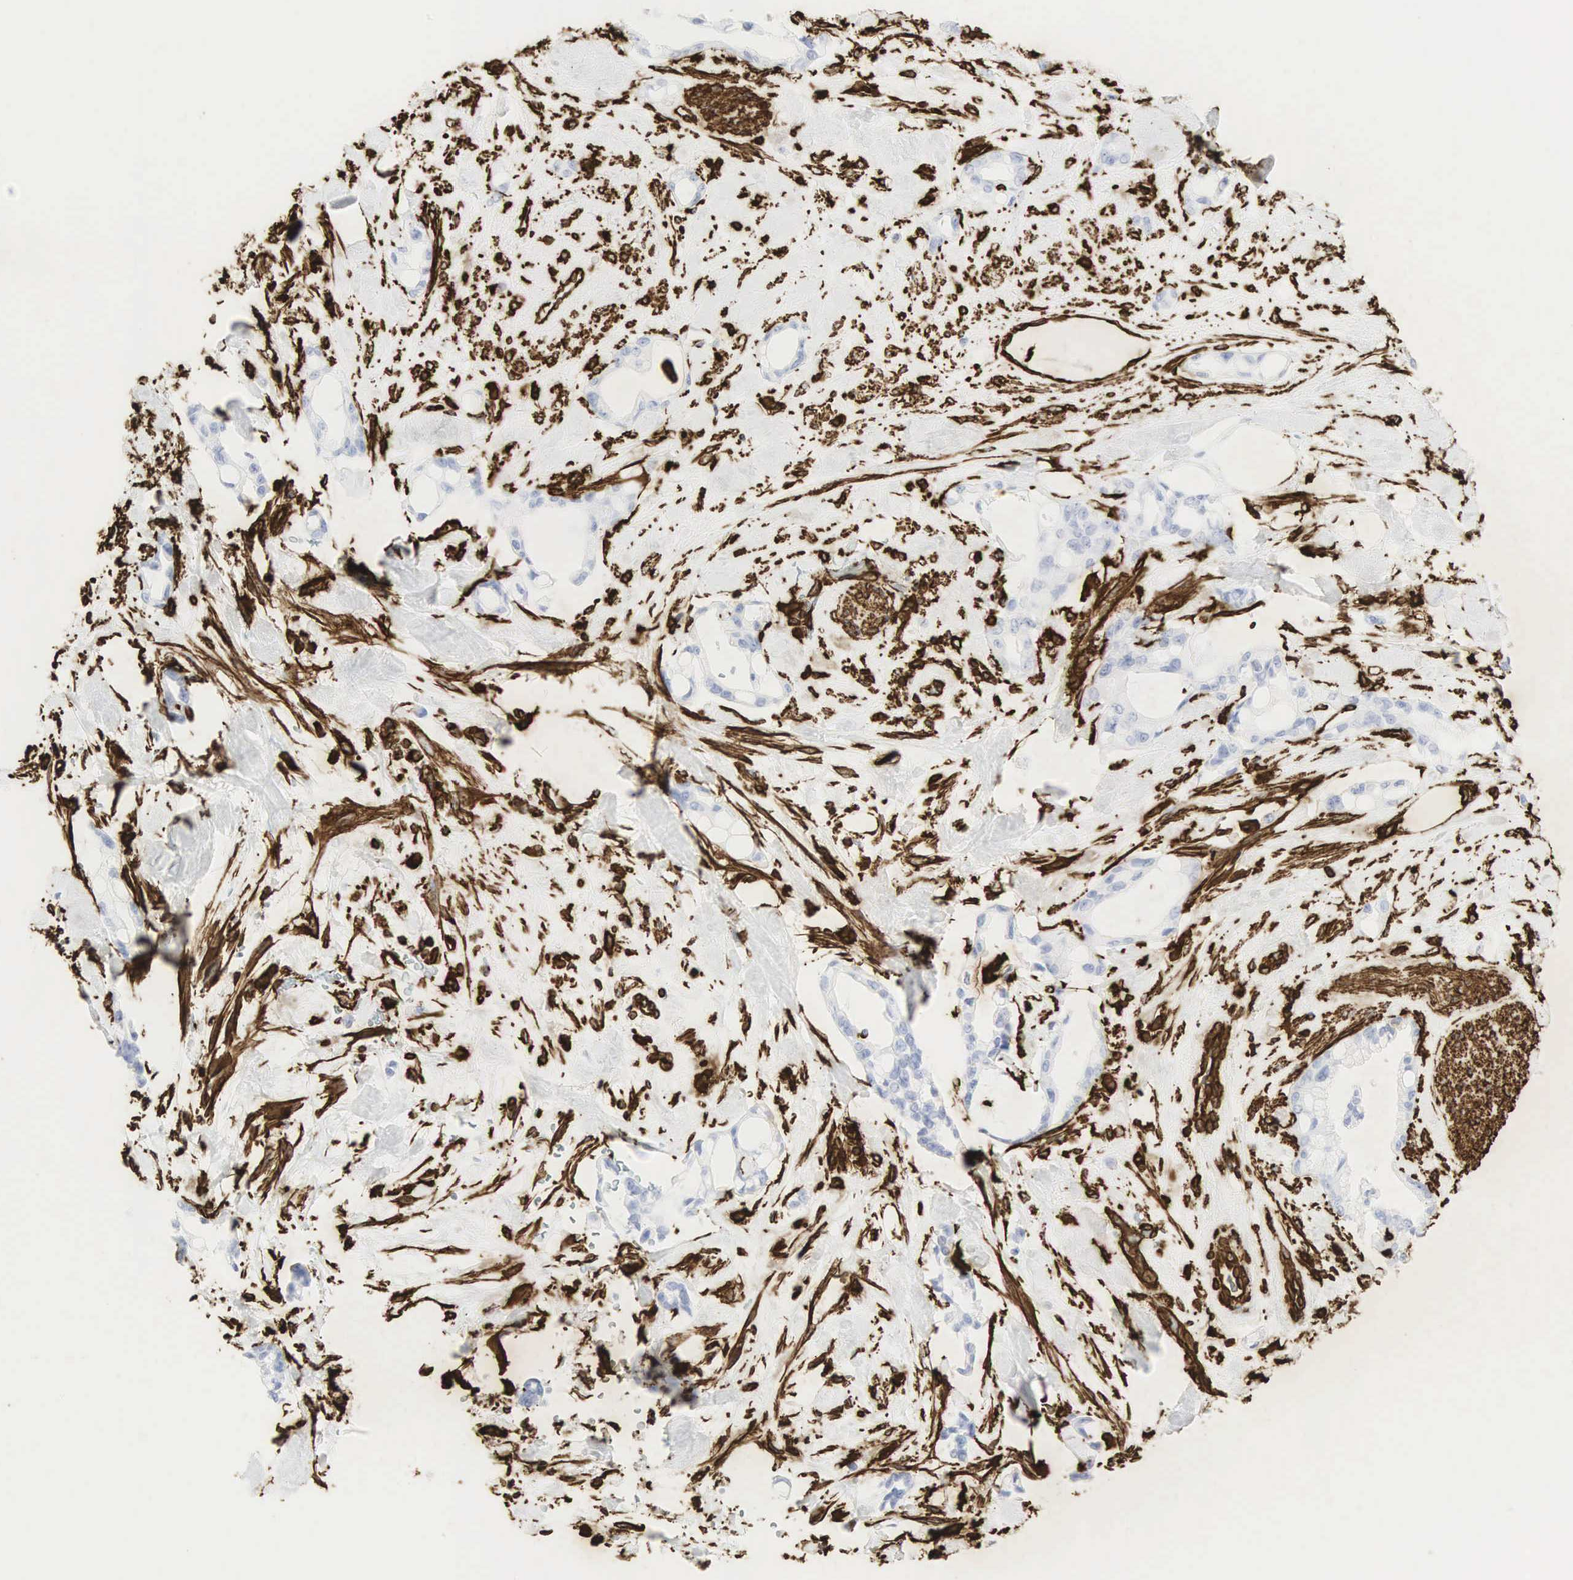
{"staining": {"intensity": "strong", "quantity": "<25%", "location": "cytoplasmic/membranous"}, "tissue": "pancreatic cancer", "cell_type": "Tumor cells", "image_type": "cancer", "snomed": [{"axis": "morphology", "description": "Adenocarcinoma, NOS"}, {"axis": "topography", "description": "Pancreas"}], "caption": "Immunohistochemical staining of adenocarcinoma (pancreatic) demonstrates medium levels of strong cytoplasmic/membranous protein expression in about <25% of tumor cells.", "gene": "VIM", "patient": {"sex": "female", "age": 70}}